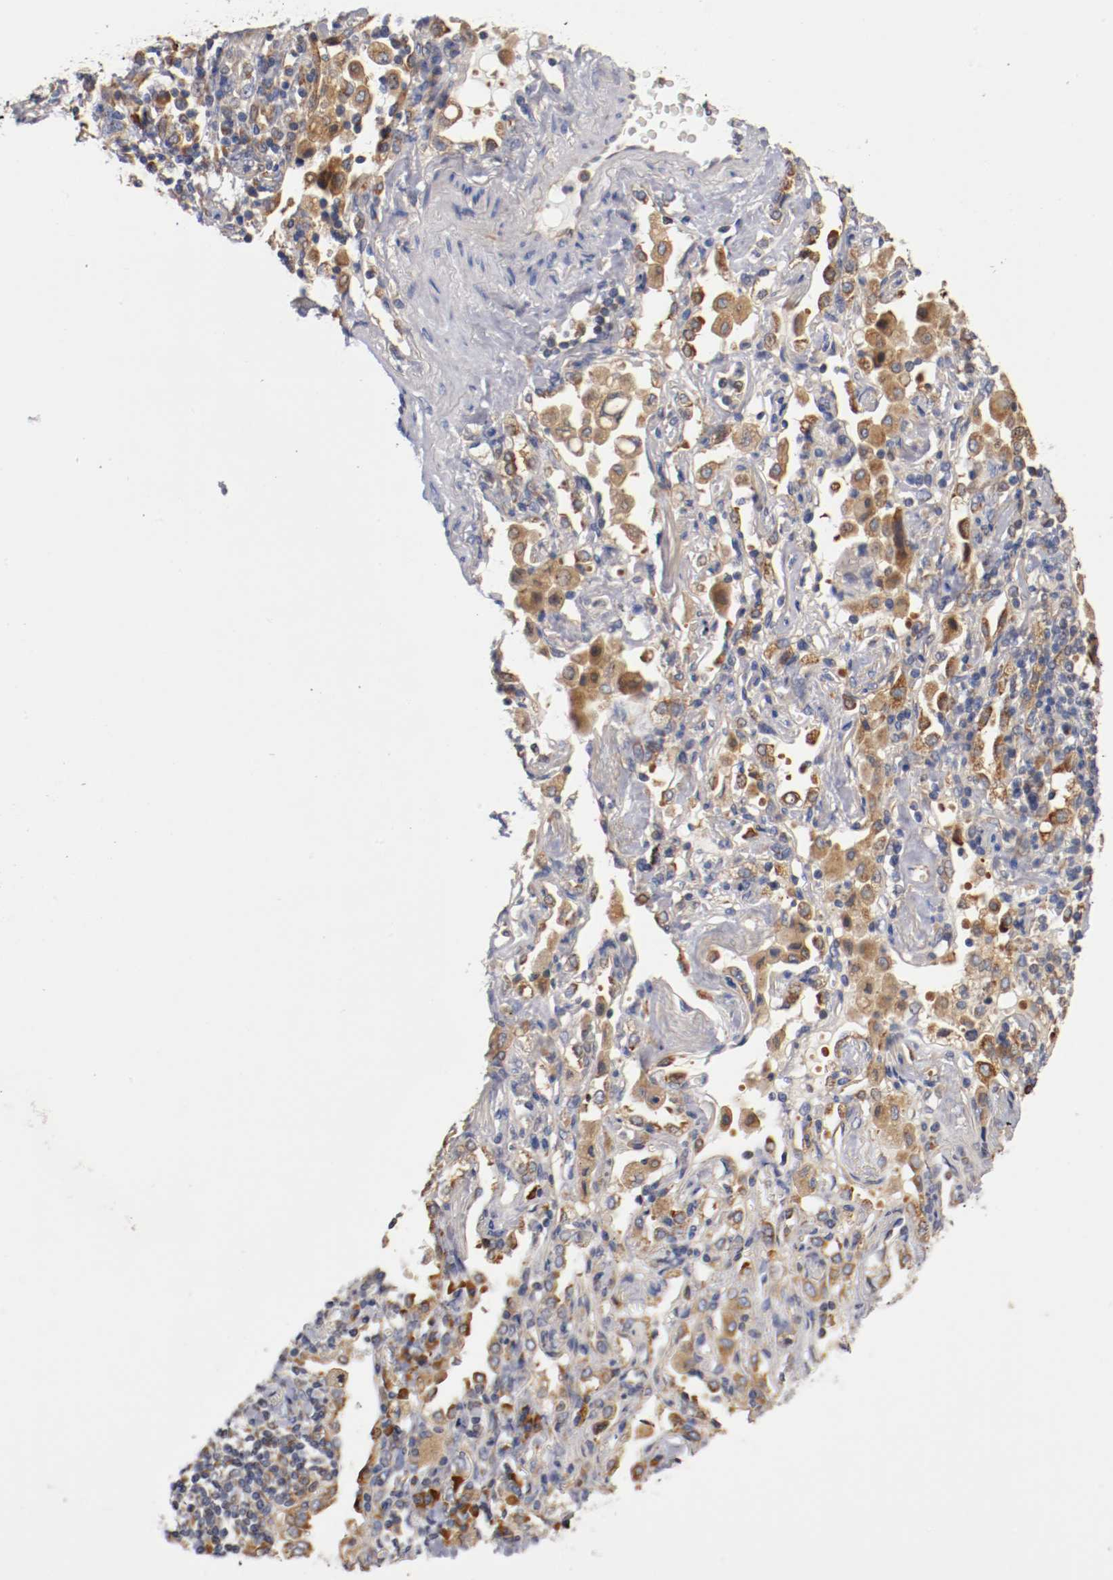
{"staining": {"intensity": "moderate", "quantity": "25%-75%", "location": "cytoplasmic/membranous"}, "tissue": "lung cancer", "cell_type": "Tumor cells", "image_type": "cancer", "snomed": [{"axis": "morphology", "description": "Squamous cell carcinoma, NOS"}, {"axis": "topography", "description": "Lung"}], "caption": "Lung cancer (squamous cell carcinoma) tissue displays moderate cytoplasmic/membranous expression in about 25%-75% of tumor cells, visualized by immunohistochemistry.", "gene": "TNFSF13", "patient": {"sex": "female", "age": 67}}